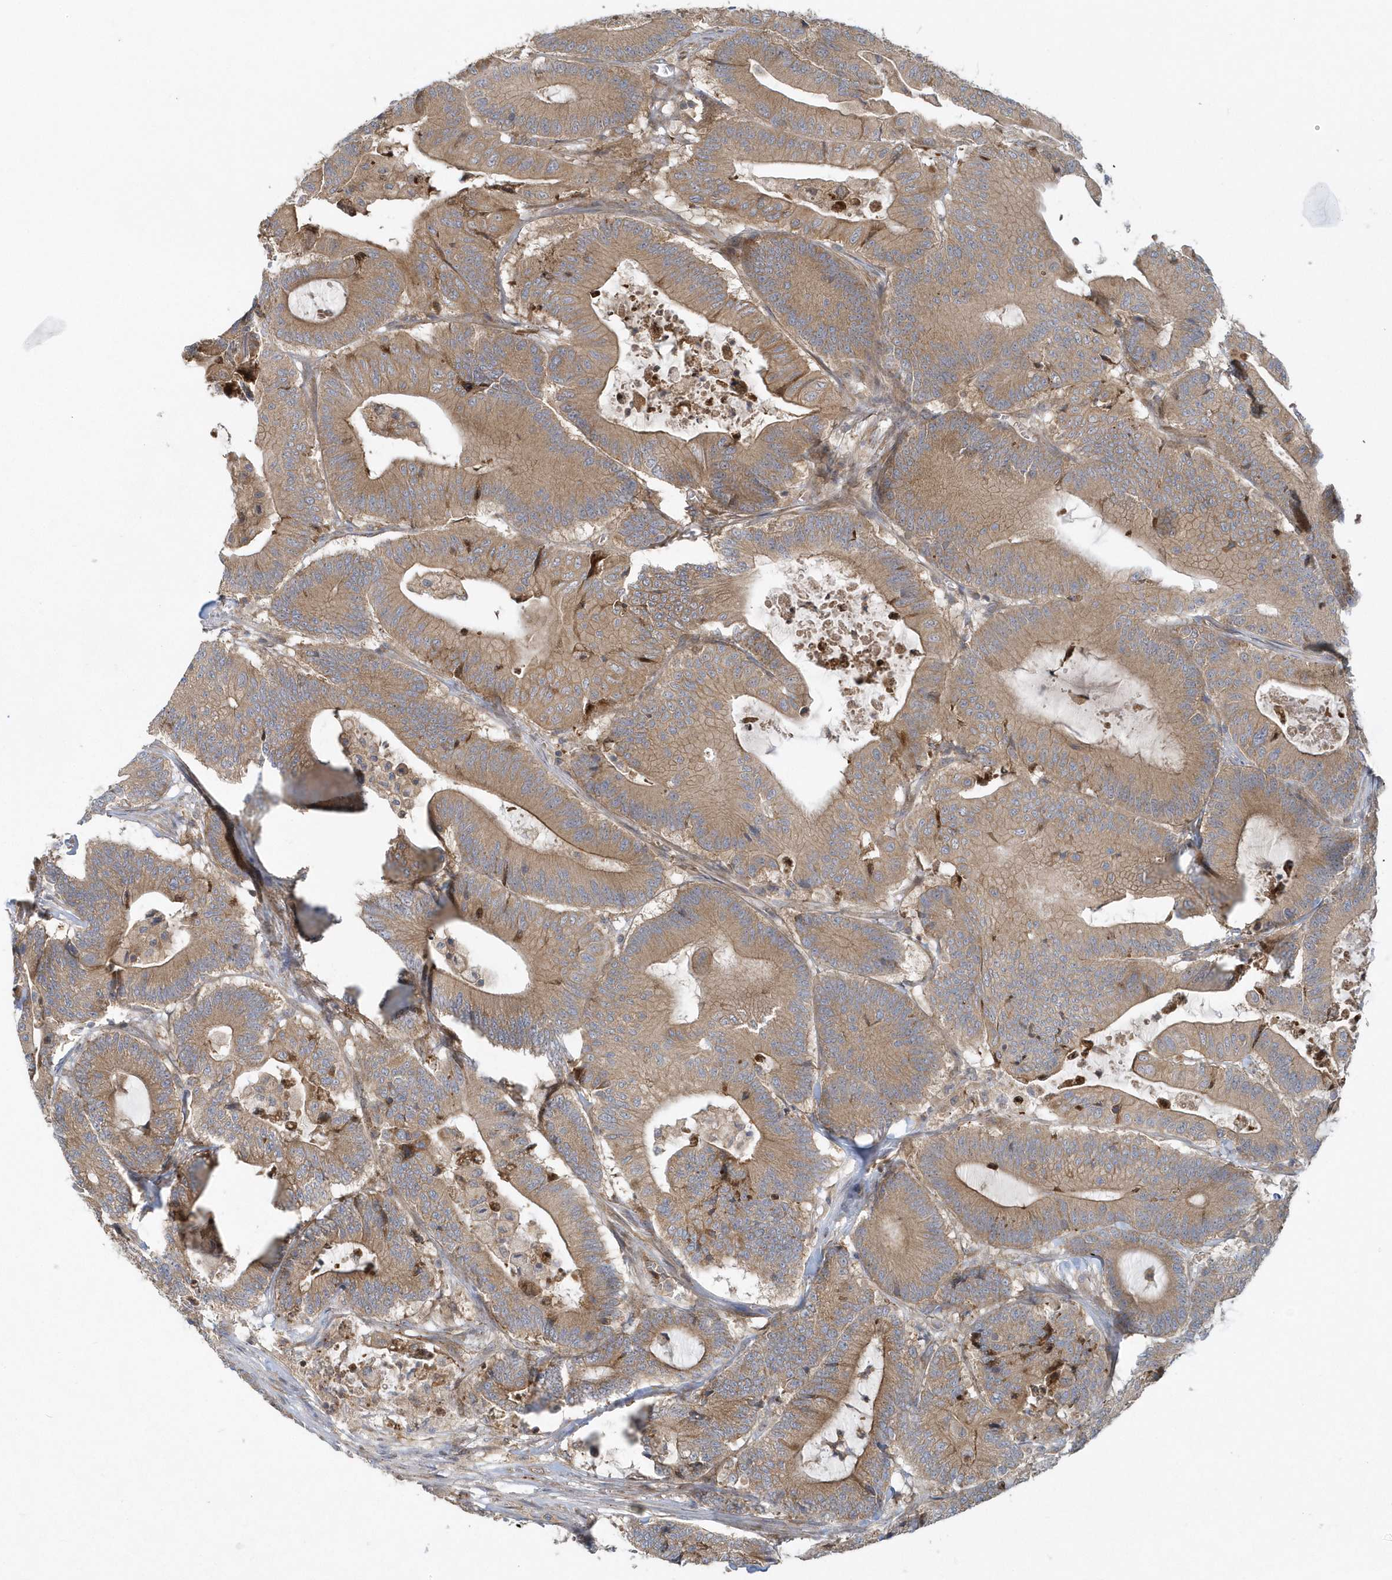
{"staining": {"intensity": "moderate", "quantity": ">75%", "location": "cytoplasmic/membranous"}, "tissue": "colorectal cancer", "cell_type": "Tumor cells", "image_type": "cancer", "snomed": [{"axis": "morphology", "description": "Adenocarcinoma, NOS"}, {"axis": "topography", "description": "Colon"}], "caption": "Adenocarcinoma (colorectal) stained with IHC exhibits moderate cytoplasmic/membranous positivity in approximately >75% of tumor cells.", "gene": "CNOT10", "patient": {"sex": "female", "age": 84}}